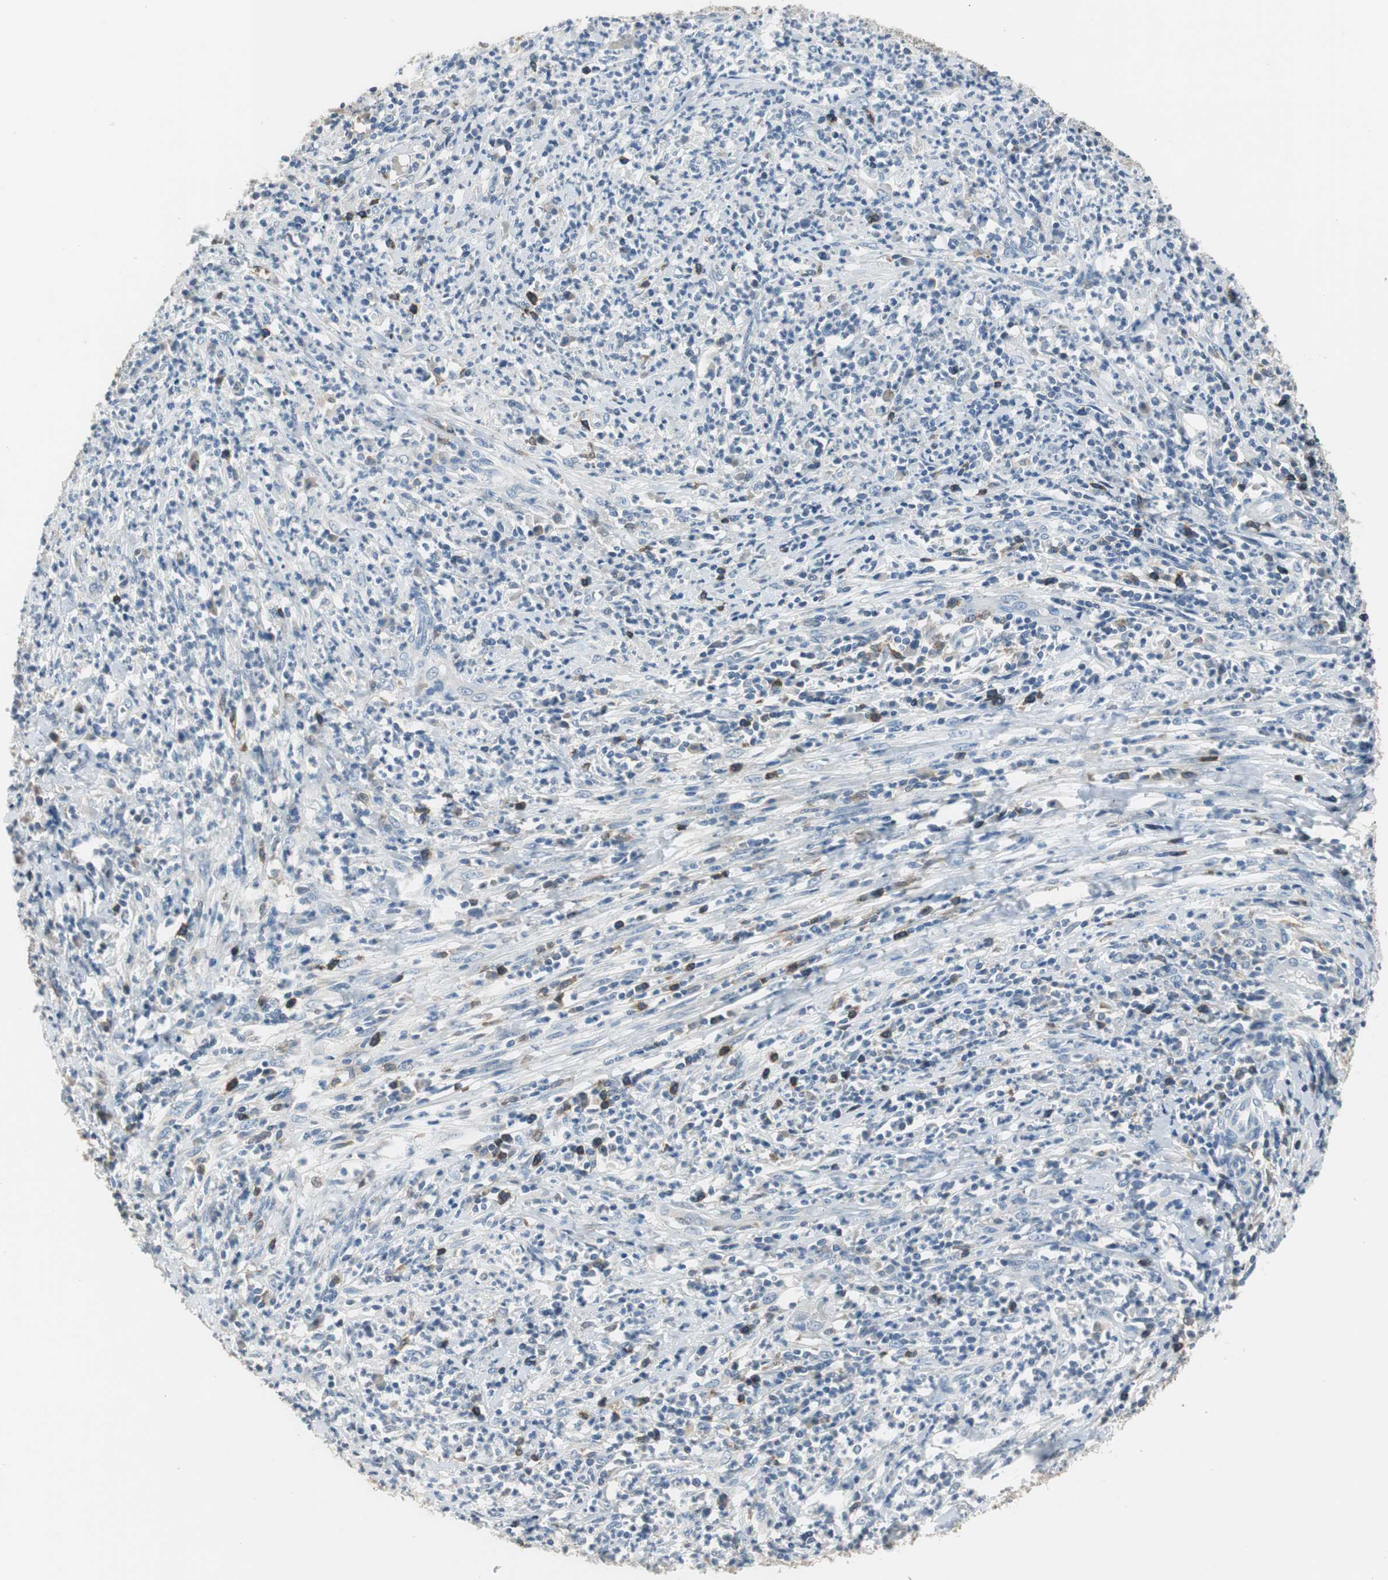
{"staining": {"intensity": "weak", "quantity": "<25%", "location": "cytoplasmic/membranous"}, "tissue": "cervical cancer", "cell_type": "Tumor cells", "image_type": "cancer", "snomed": [{"axis": "morphology", "description": "Squamous cell carcinoma, NOS"}, {"axis": "topography", "description": "Cervix"}], "caption": "Human cervical cancer (squamous cell carcinoma) stained for a protein using immunohistochemistry reveals no expression in tumor cells.", "gene": "MSTO1", "patient": {"sex": "female", "age": 32}}